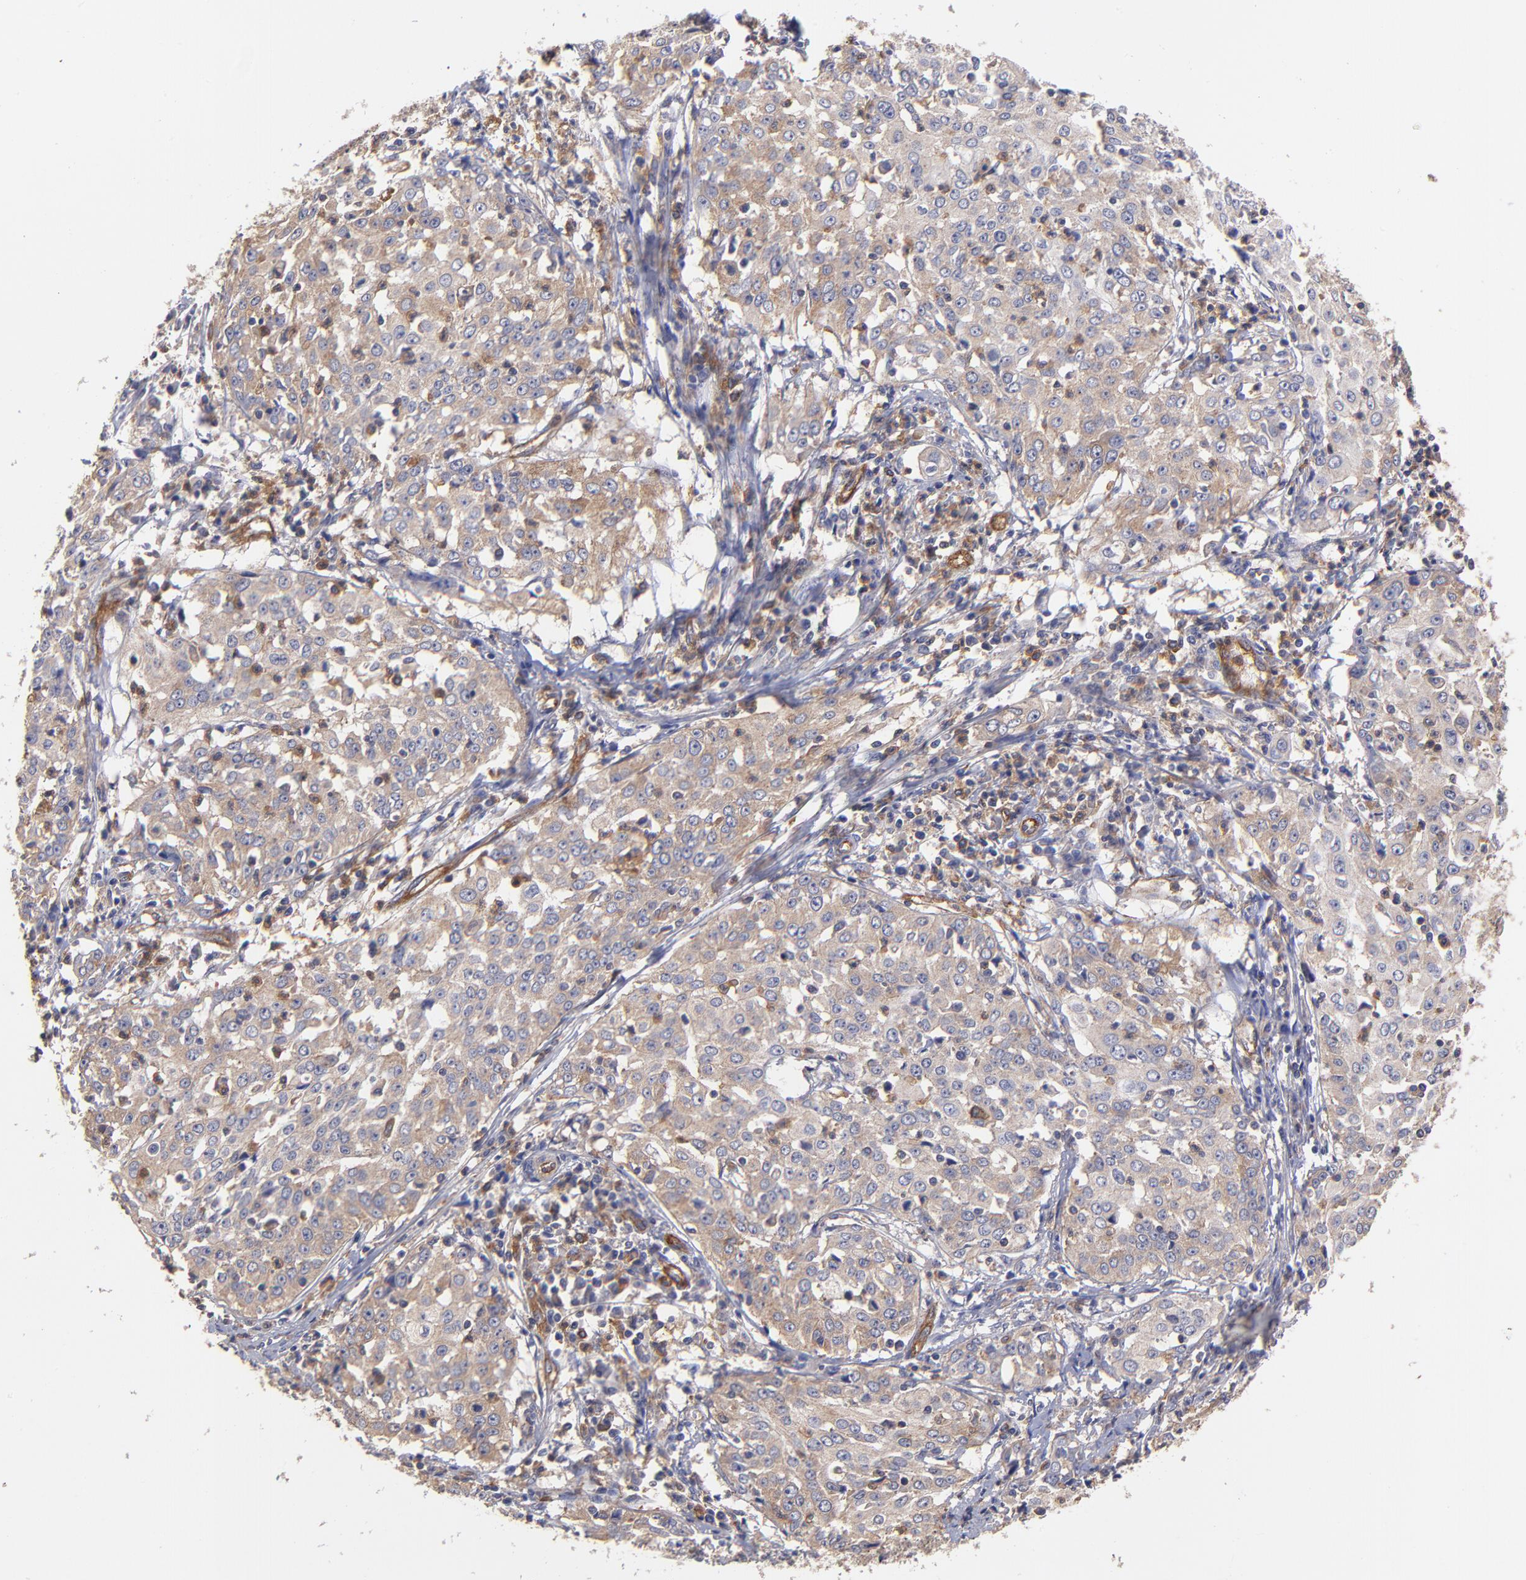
{"staining": {"intensity": "weak", "quantity": "25%-75%", "location": "cytoplasmic/membranous"}, "tissue": "cervical cancer", "cell_type": "Tumor cells", "image_type": "cancer", "snomed": [{"axis": "morphology", "description": "Squamous cell carcinoma, NOS"}, {"axis": "topography", "description": "Cervix"}], "caption": "Human cervical cancer stained with a protein marker exhibits weak staining in tumor cells.", "gene": "ASB7", "patient": {"sex": "female", "age": 39}}